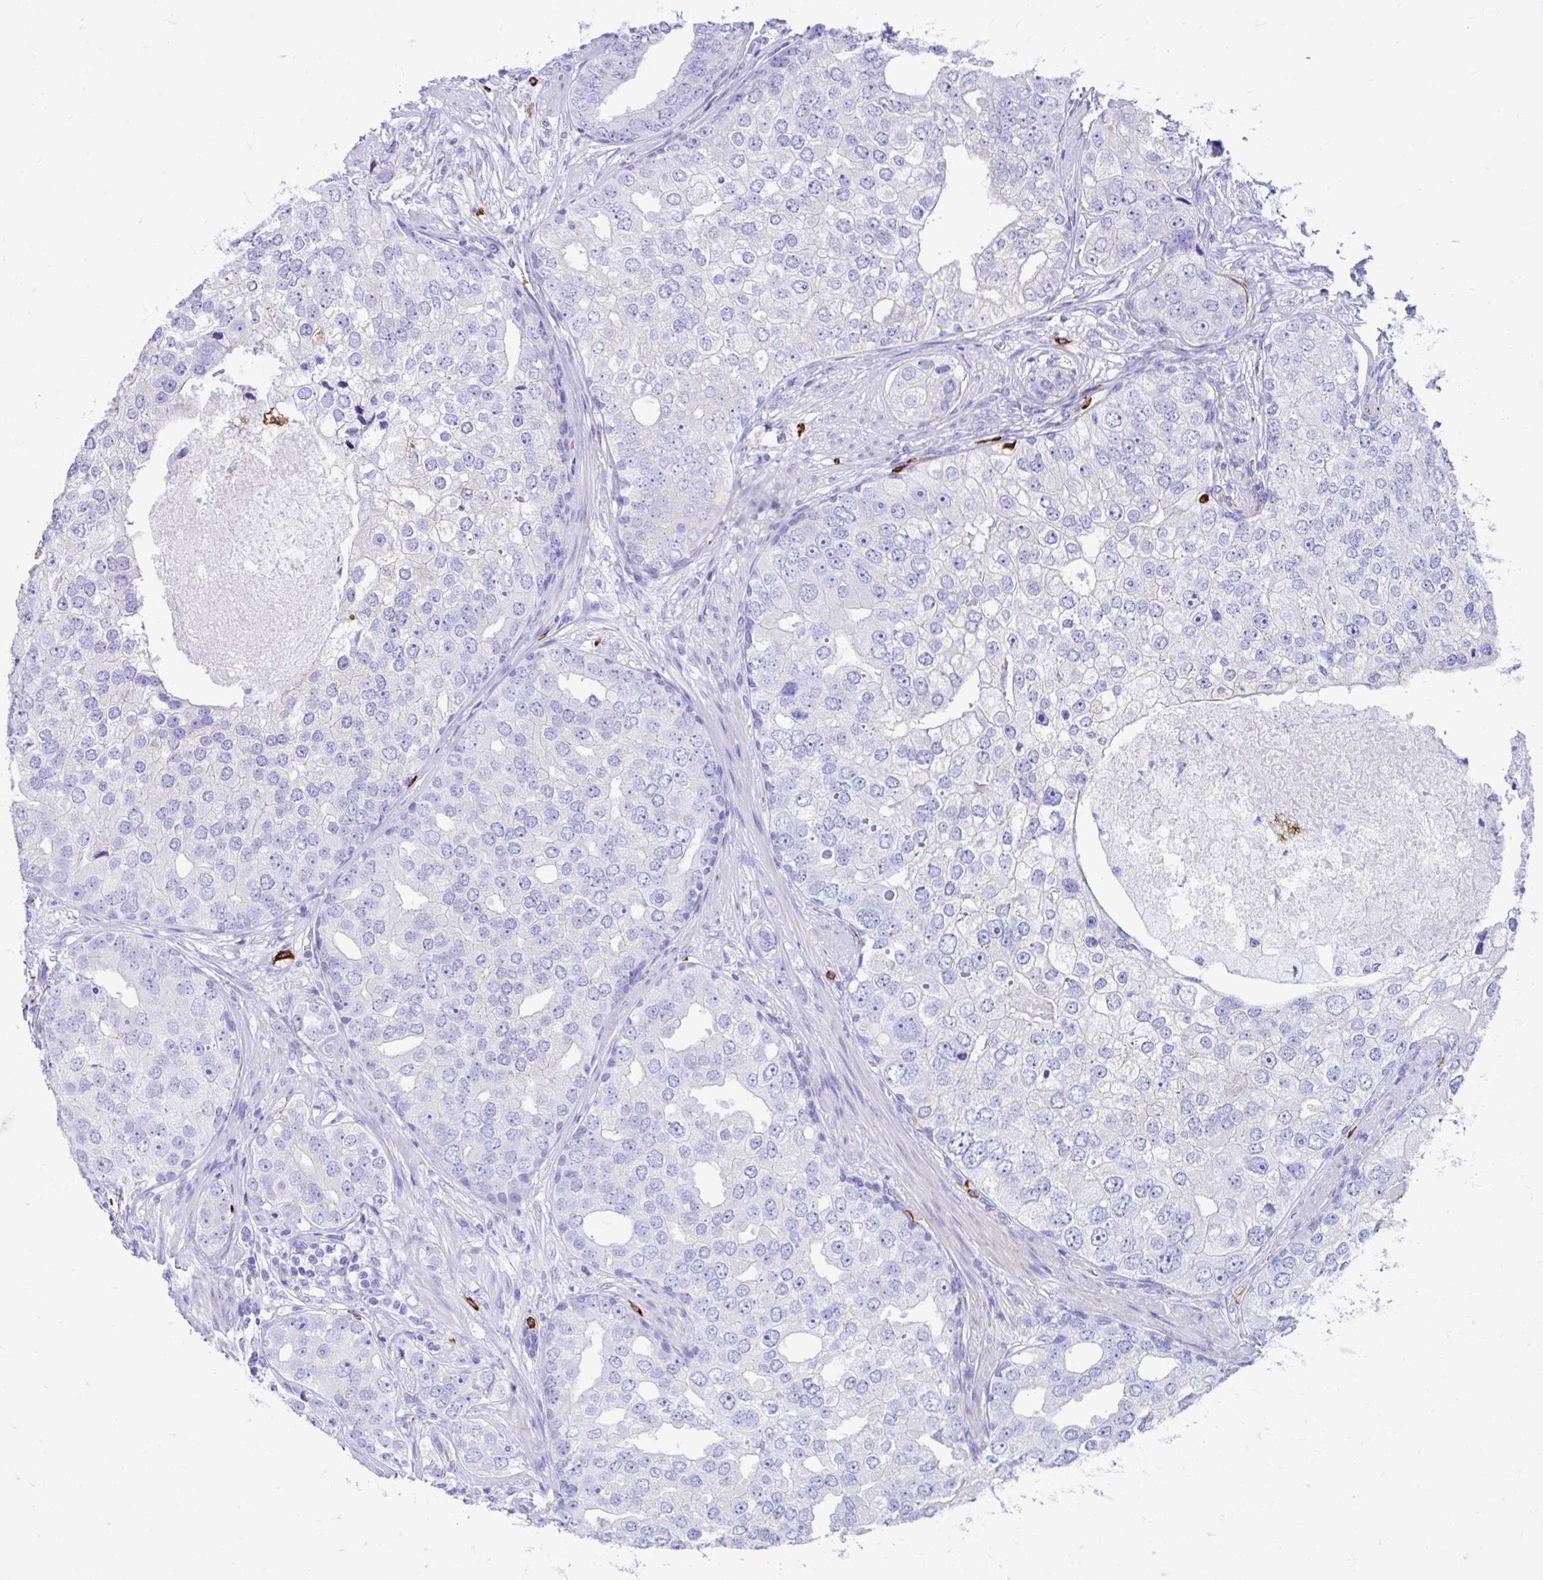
{"staining": {"intensity": "negative", "quantity": "none", "location": "none"}, "tissue": "prostate cancer", "cell_type": "Tumor cells", "image_type": "cancer", "snomed": [{"axis": "morphology", "description": "Adenocarcinoma, High grade"}, {"axis": "topography", "description": "Prostate"}], "caption": "The image demonstrates no staining of tumor cells in prostate cancer (high-grade adenocarcinoma).", "gene": "ZNF699", "patient": {"sex": "male", "age": 60}}